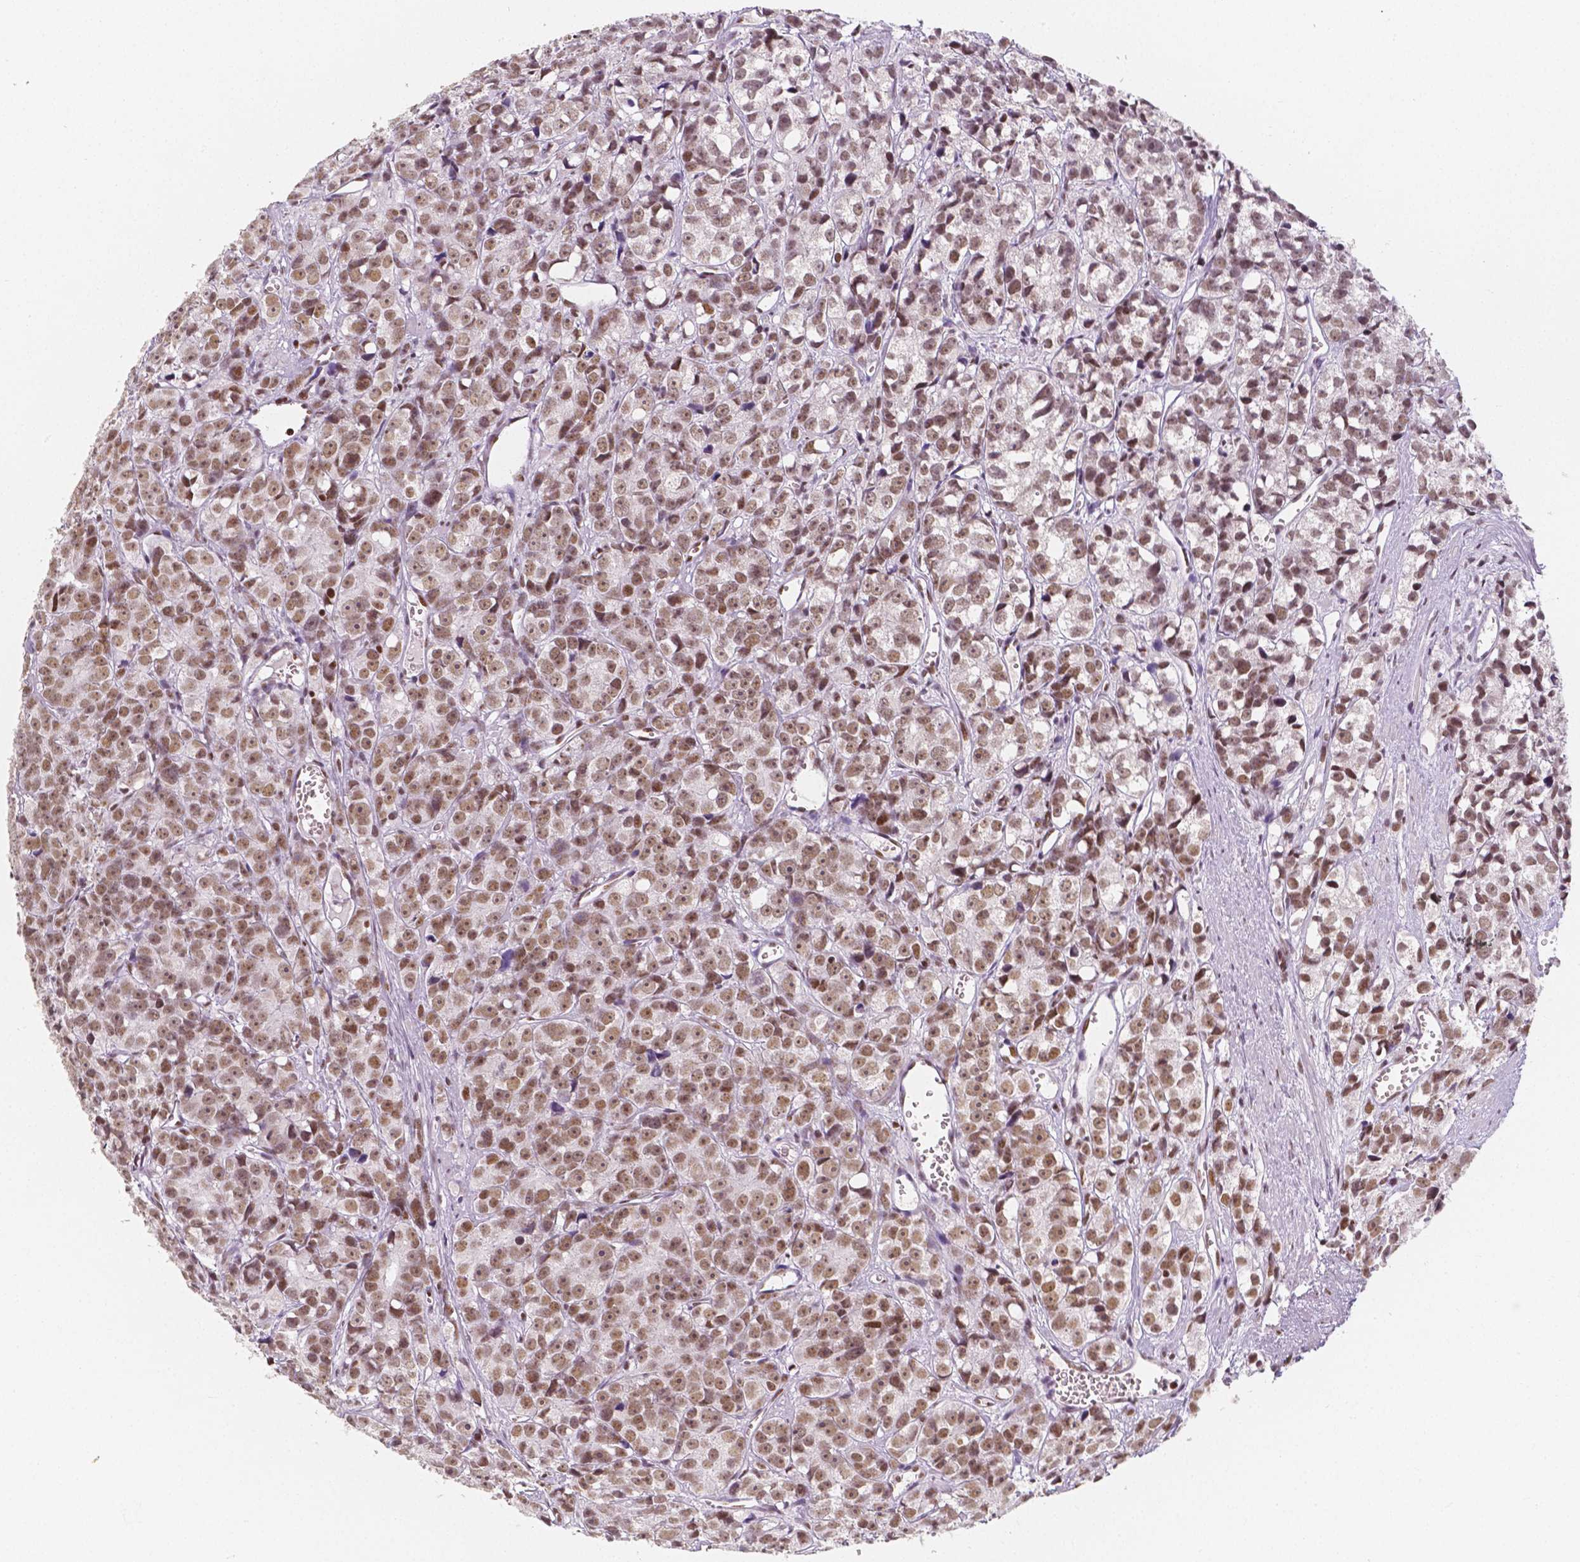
{"staining": {"intensity": "moderate", "quantity": ">75%", "location": "nuclear"}, "tissue": "prostate cancer", "cell_type": "Tumor cells", "image_type": "cancer", "snomed": [{"axis": "morphology", "description": "Adenocarcinoma, High grade"}, {"axis": "topography", "description": "Prostate"}], "caption": "Immunohistochemistry (DAB (3,3'-diaminobenzidine)) staining of human prostate cancer (high-grade adenocarcinoma) reveals moderate nuclear protein positivity in approximately >75% of tumor cells. (brown staining indicates protein expression, while blue staining denotes nuclei).", "gene": "HDAC1", "patient": {"sex": "male", "age": 77}}